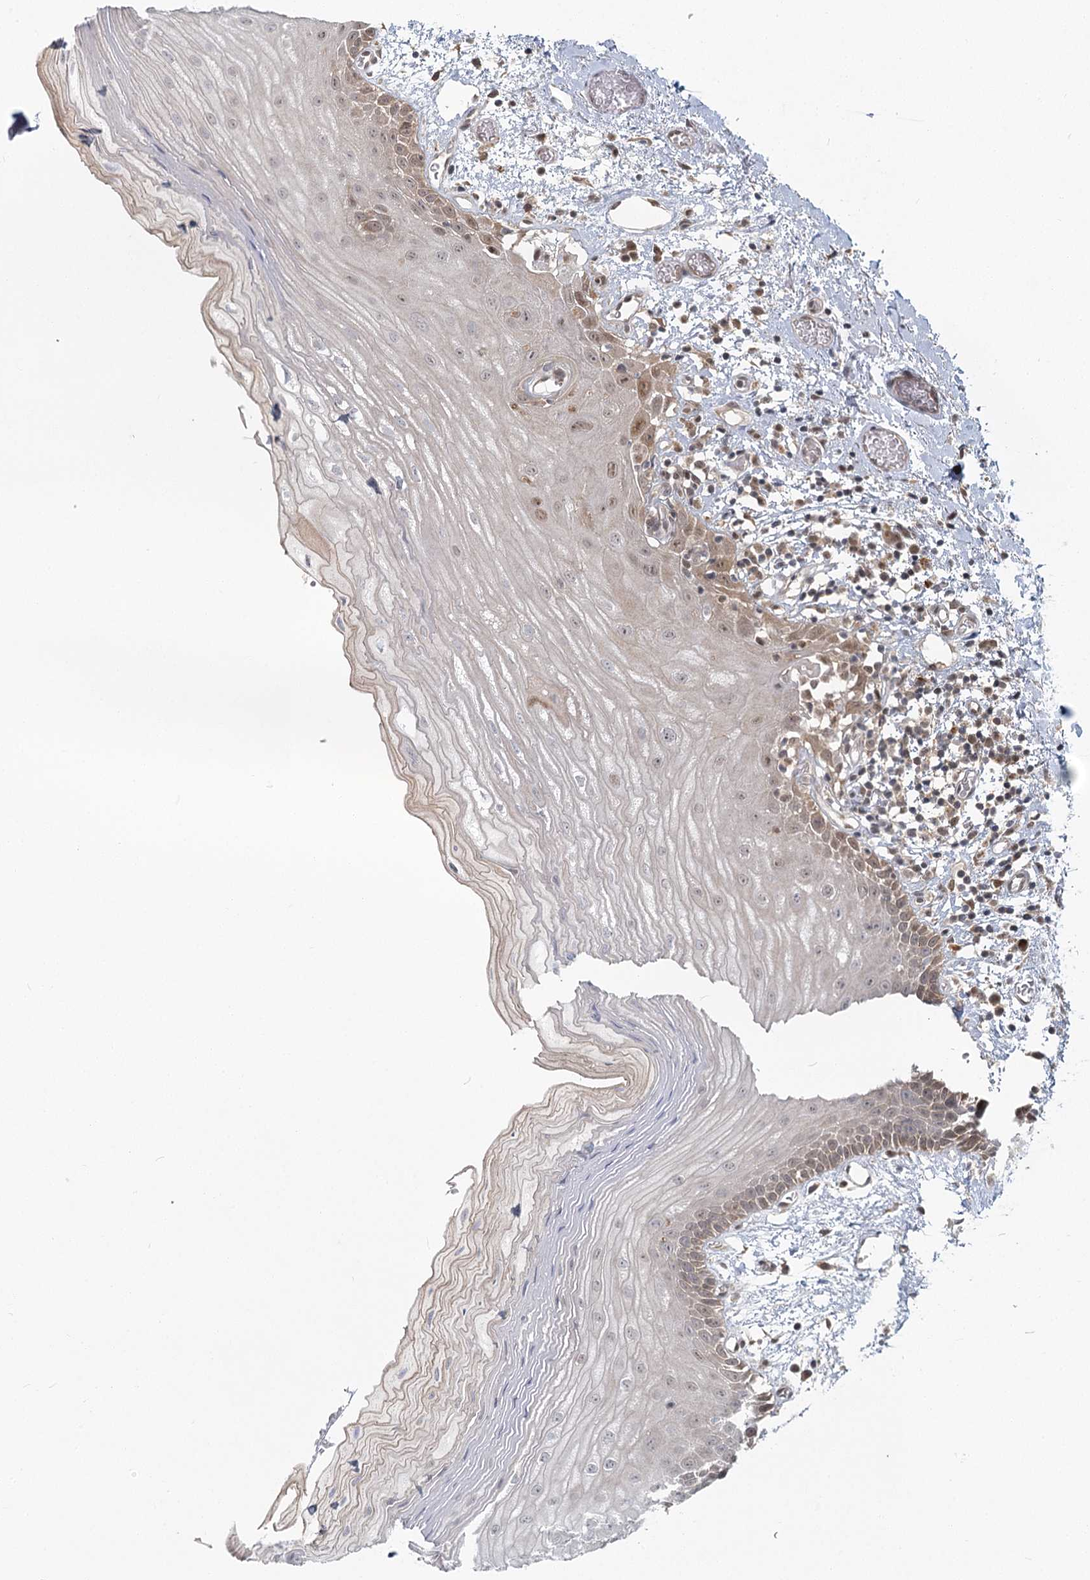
{"staining": {"intensity": "moderate", "quantity": "<25%", "location": "cytoplasmic/membranous"}, "tissue": "oral mucosa", "cell_type": "Squamous epithelial cells", "image_type": "normal", "snomed": [{"axis": "morphology", "description": "Normal tissue, NOS"}, {"axis": "topography", "description": "Oral tissue"}], "caption": "IHC (DAB) staining of normal oral mucosa exhibits moderate cytoplasmic/membranous protein staining in about <25% of squamous epithelial cells.", "gene": "THNSL1", "patient": {"sex": "male", "age": 52}}